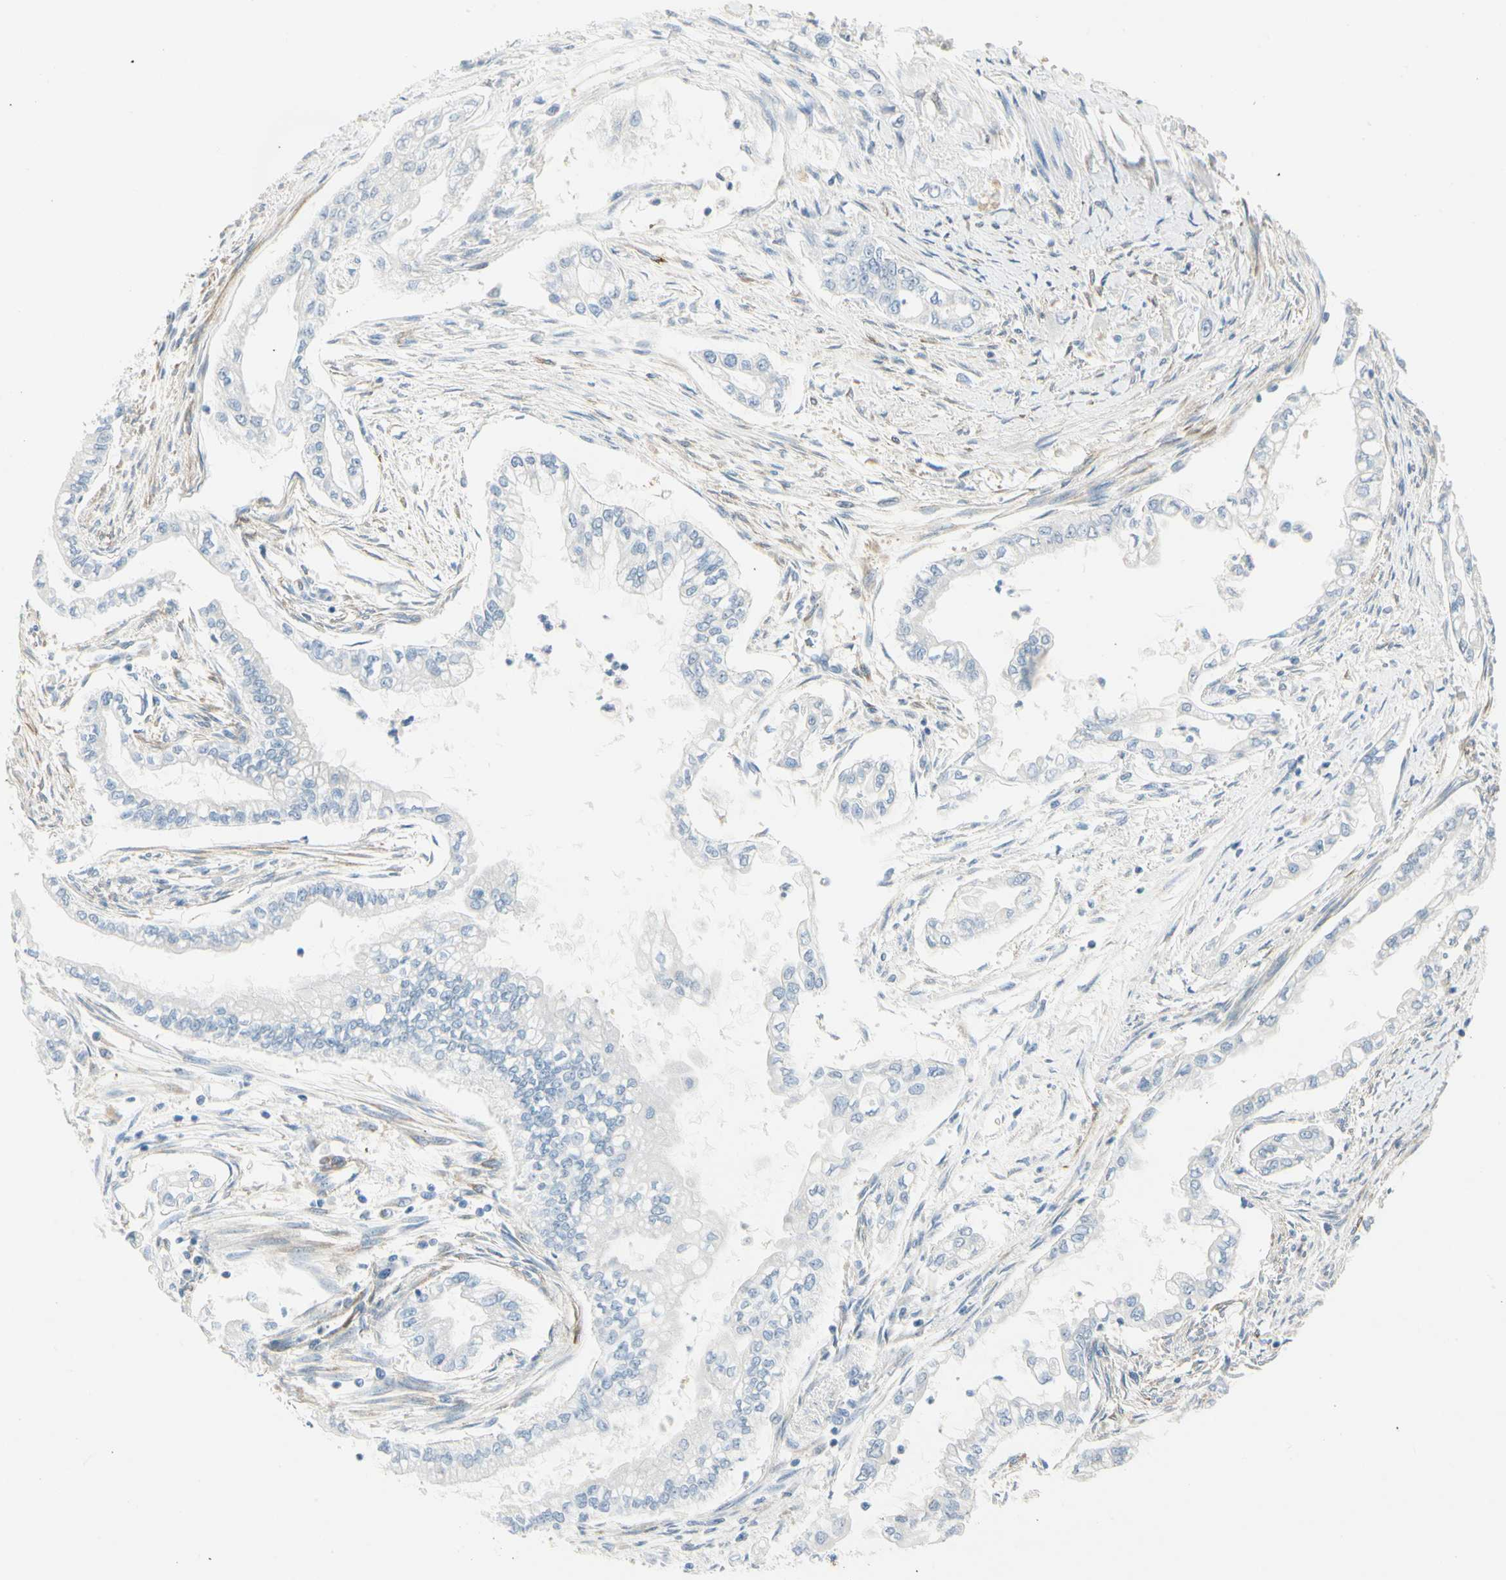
{"staining": {"intensity": "negative", "quantity": "none", "location": "none"}, "tissue": "pancreatic cancer", "cell_type": "Tumor cells", "image_type": "cancer", "snomed": [{"axis": "morphology", "description": "Normal tissue, NOS"}, {"axis": "topography", "description": "Pancreas"}], "caption": "A histopathology image of pancreatic cancer stained for a protein reveals no brown staining in tumor cells.", "gene": "AMPH", "patient": {"sex": "male", "age": 42}}